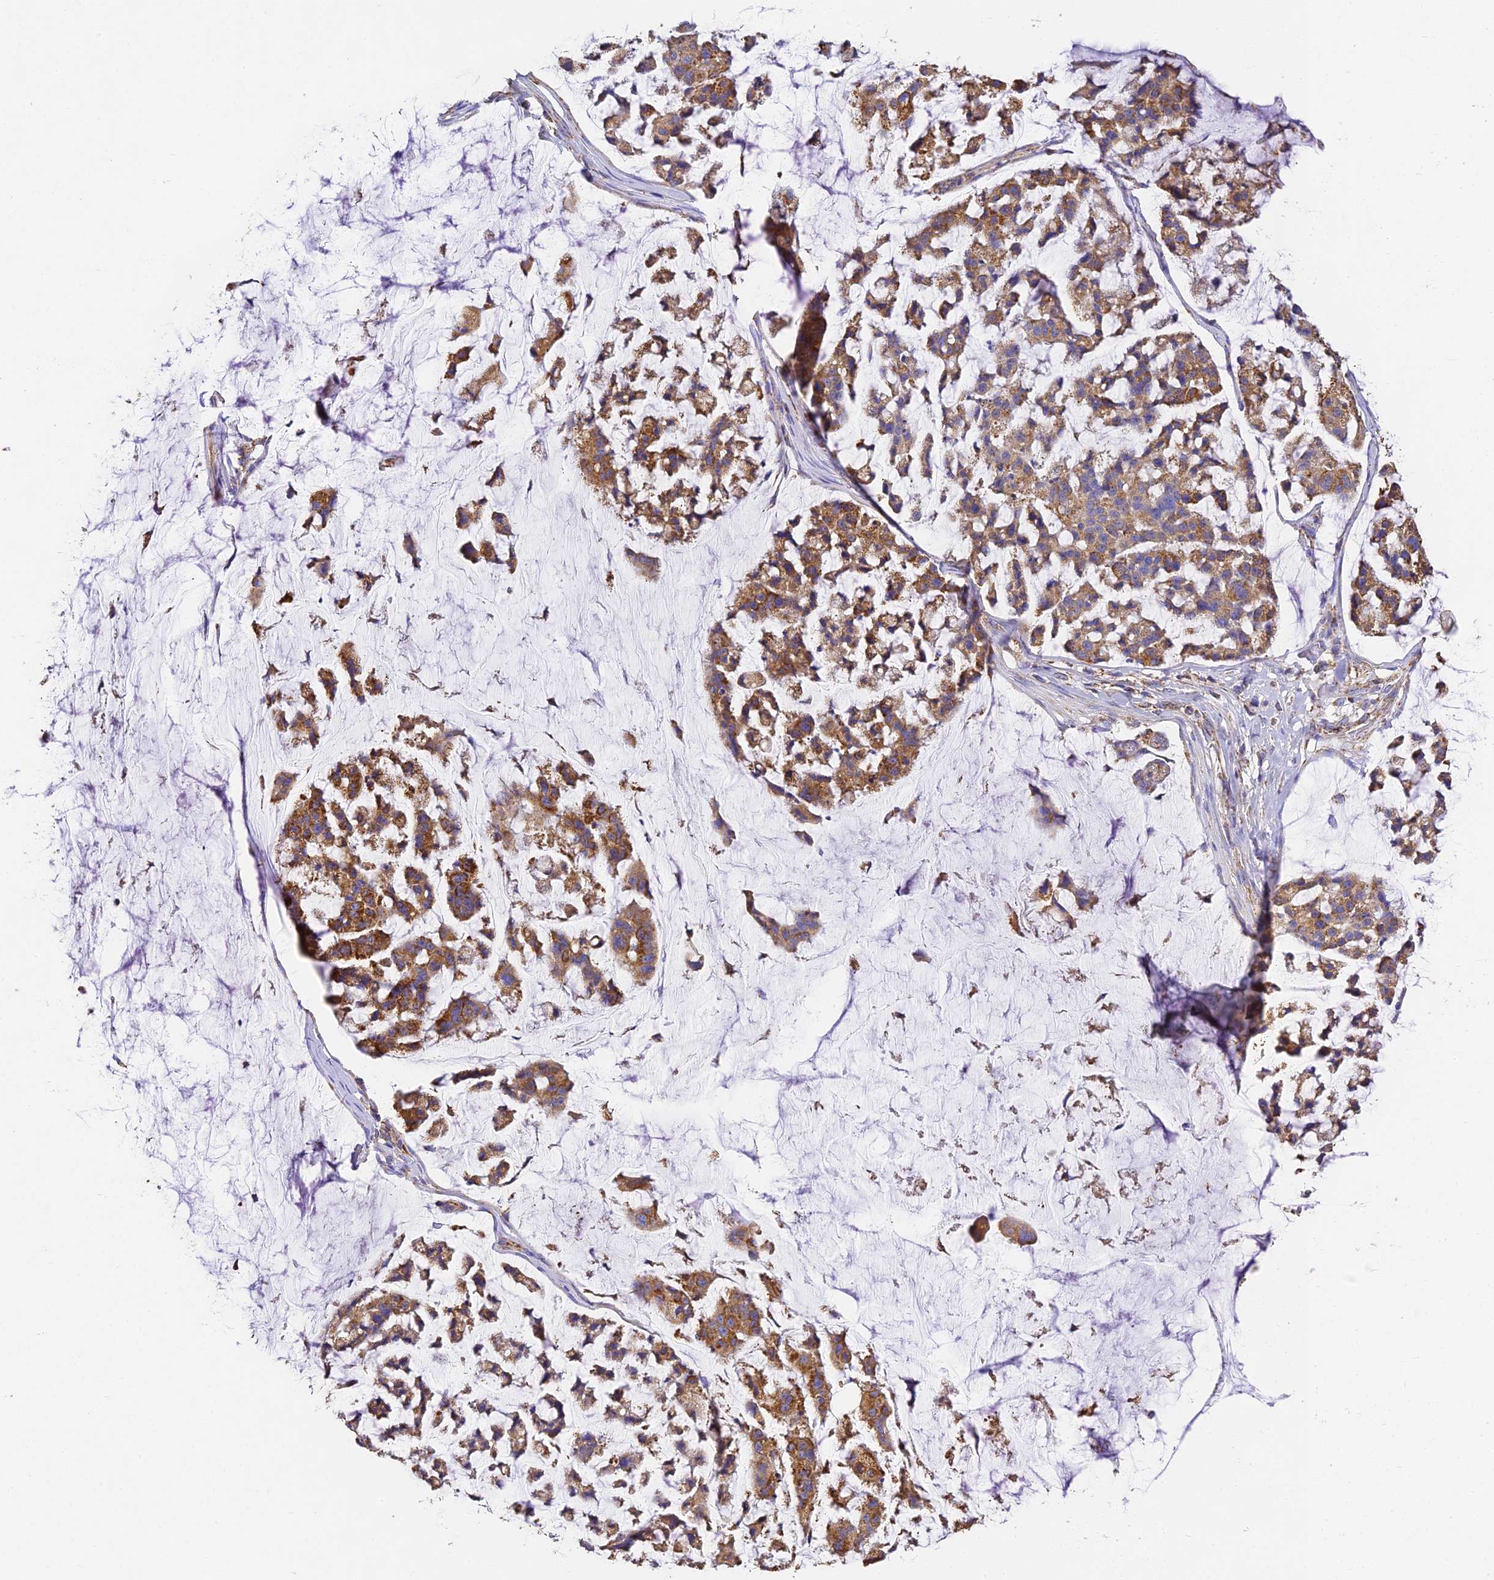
{"staining": {"intensity": "moderate", "quantity": ">75%", "location": "cytoplasmic/membranous"}, "tissue": "stomach cancer", "cell_type": "Tumor cells", "image_type": "cancer", "snomed": [{"axis": "morphology", "description": "Adenocarcinoma, NOS"}, {"axis": "topography", "description": "Stomach, lower"}], "caption": "Stomach cancer was stained to show a protein in brown. There is medium levels of moderate cytoplasmic/membranous staining in approximately >75% of tumor cells. Immunohistochemistry stains the protein of interest in brown and the nuclei are stained blue.", "gene": "COX6C", "patient": {"sex": "male", "age": 67}}